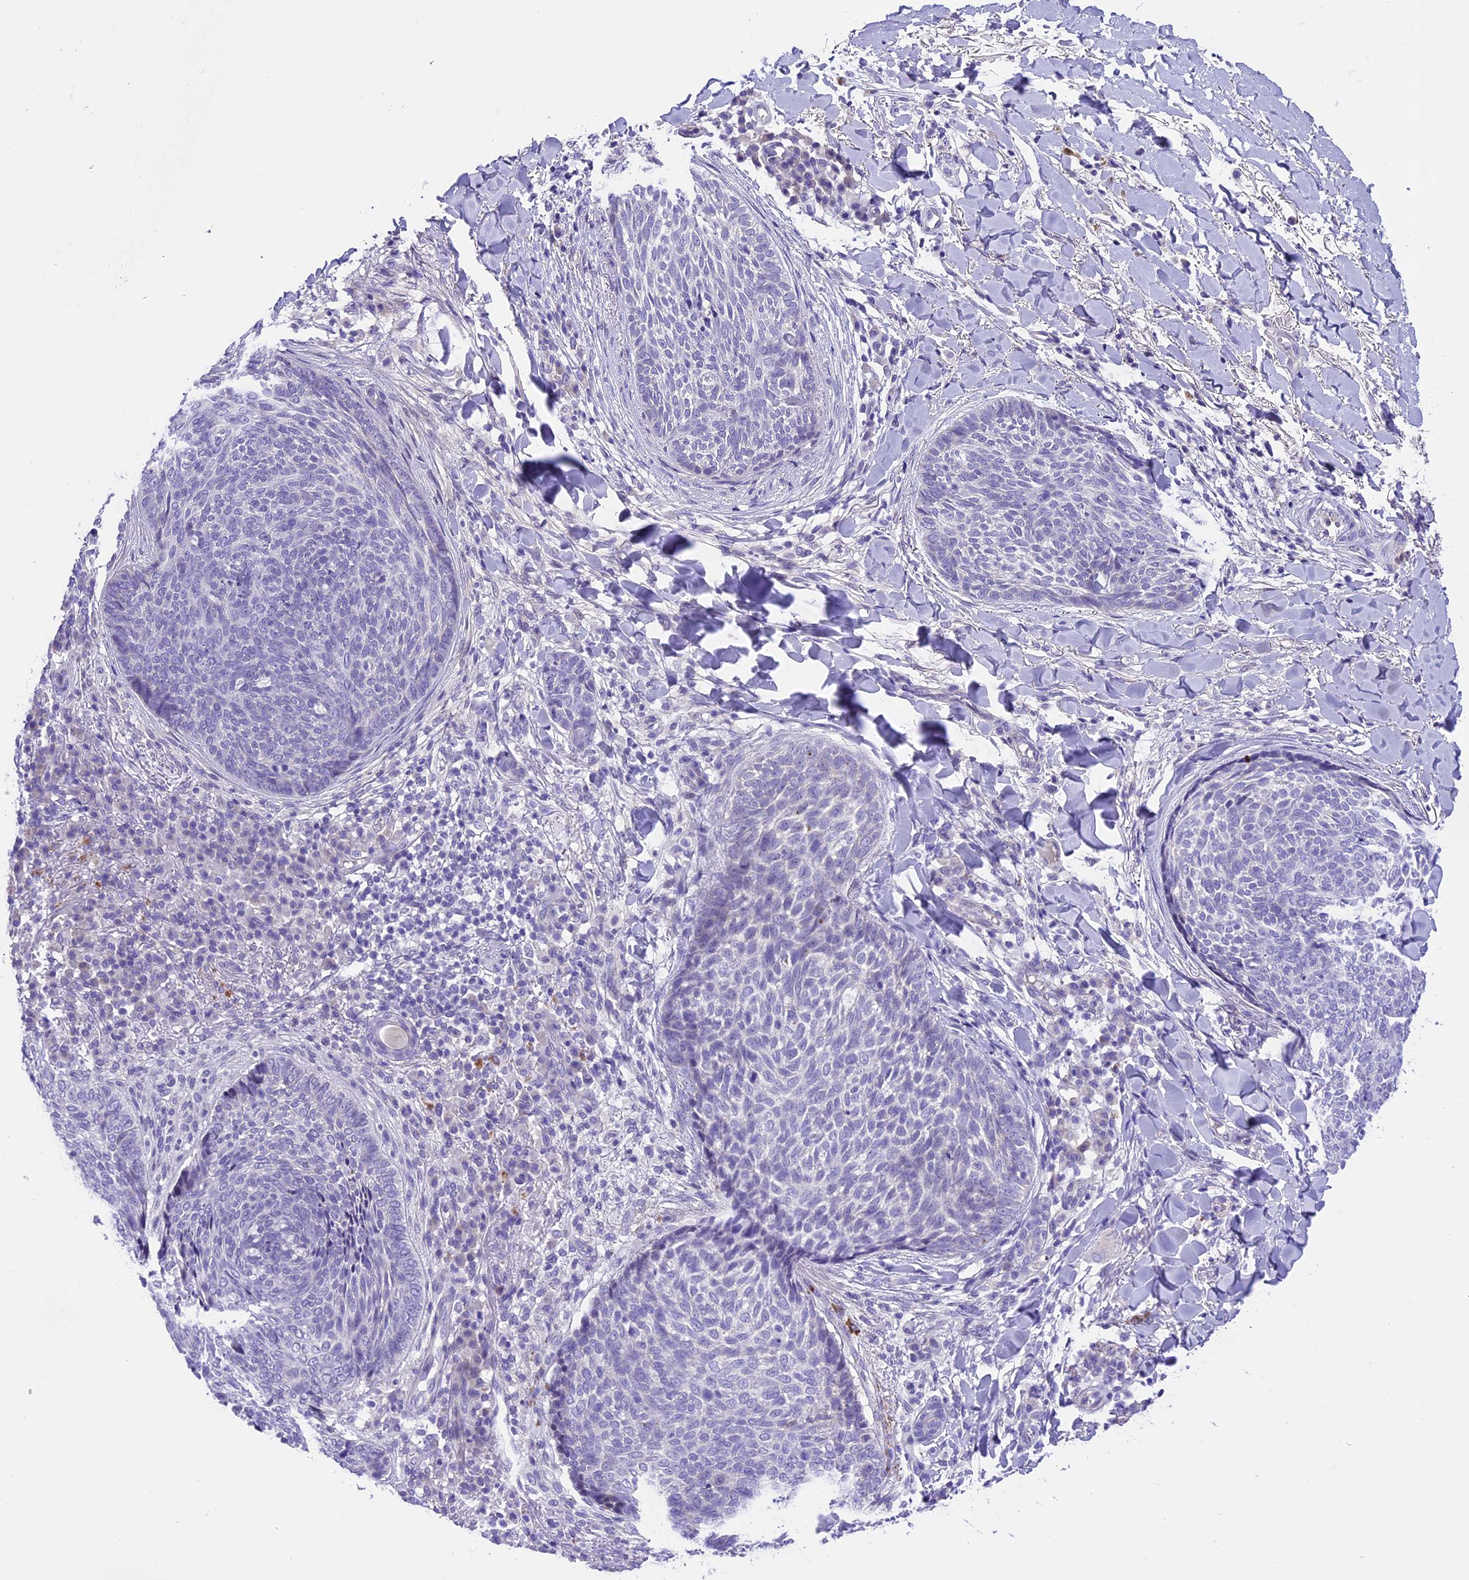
{"staining": {"intensity": "negative", "quantity": "none", "location": "none"}, "tissue": "skin cancer", "cell_type": "Tumor cells", "image_type": "cancer", "snomed": [{"axis": "morphology", "description": "Basal cell carcinoma"}, {"axis": "topography", "description": "Skin"}], "caption": "The IHC histopathology image has no significant staining in tumor cells of skin basal cell carcinoma tissue. (Stains: DAB (3,3'-diaminobenzidine) immunohistochemistry with hematoxylin counter stain, Microscopy: brightfield microscopy at high magnification).", "gene": "PRR15", "patient": {"sex": "male", "age": 85}}